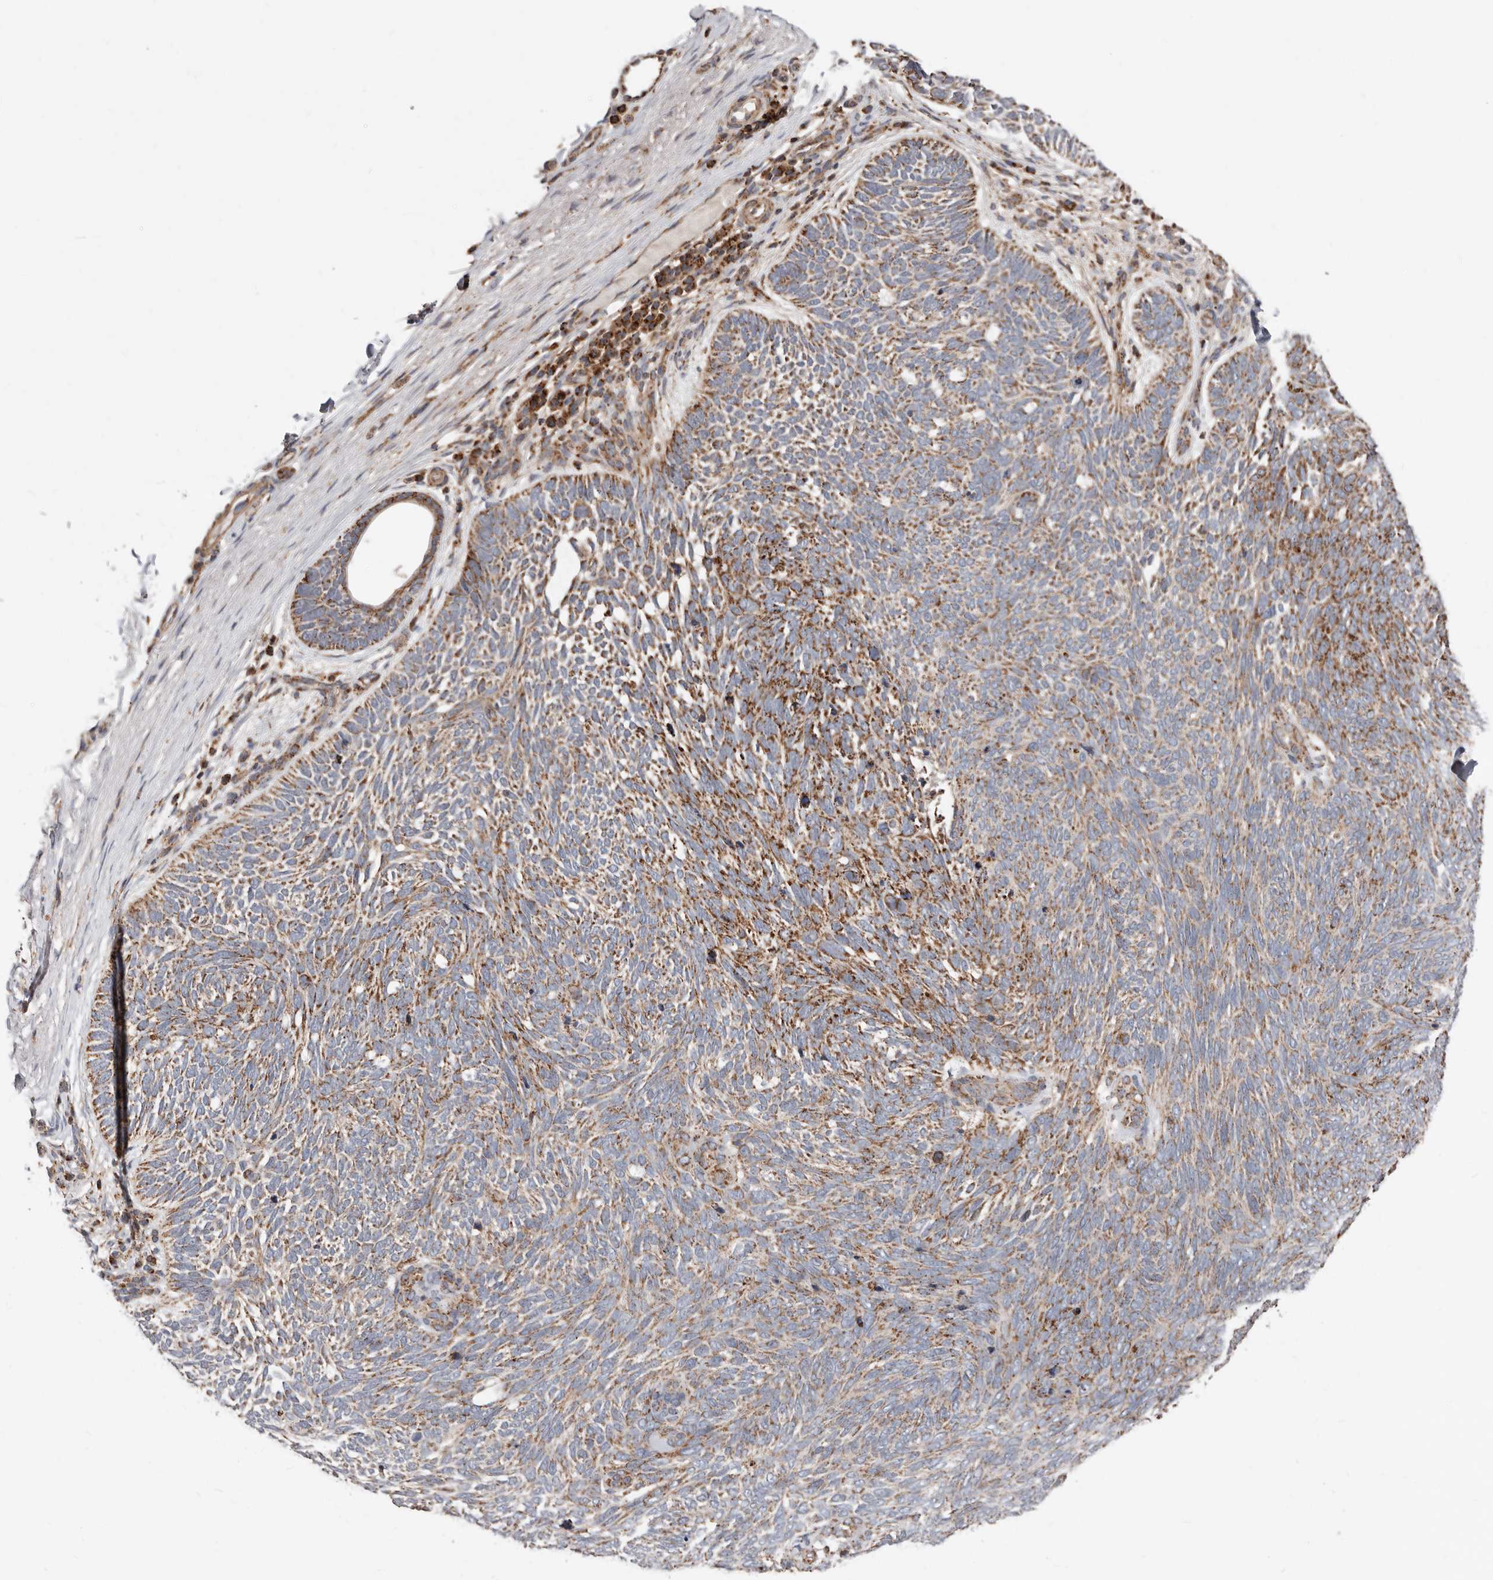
{"staining": {"intensity": "moderate", "quantity": ">75%", "location": "cytoplasmic/membranous"}, "tissue": "skin cancer", "cell_type": "Tumor cells", "image_type": "cancer", "snomed": [{"axis": "morphology", "description": "Basal cell carcinoma"}, {"axis": "topography", "description": "Skin"}], "caption": "A brown stain highlights moderate cytoplasmic/membranous positivity of a protein in human basal cell carcinoma (skin) tumor cells. The staining was performed using DAB to visualize the protein expression in brown, while the nuclei were stained in blue with hematoxylin (Magnification: 20x).", "gene": "PRKACB", "patient": {"sex": "female", "age": 85}}